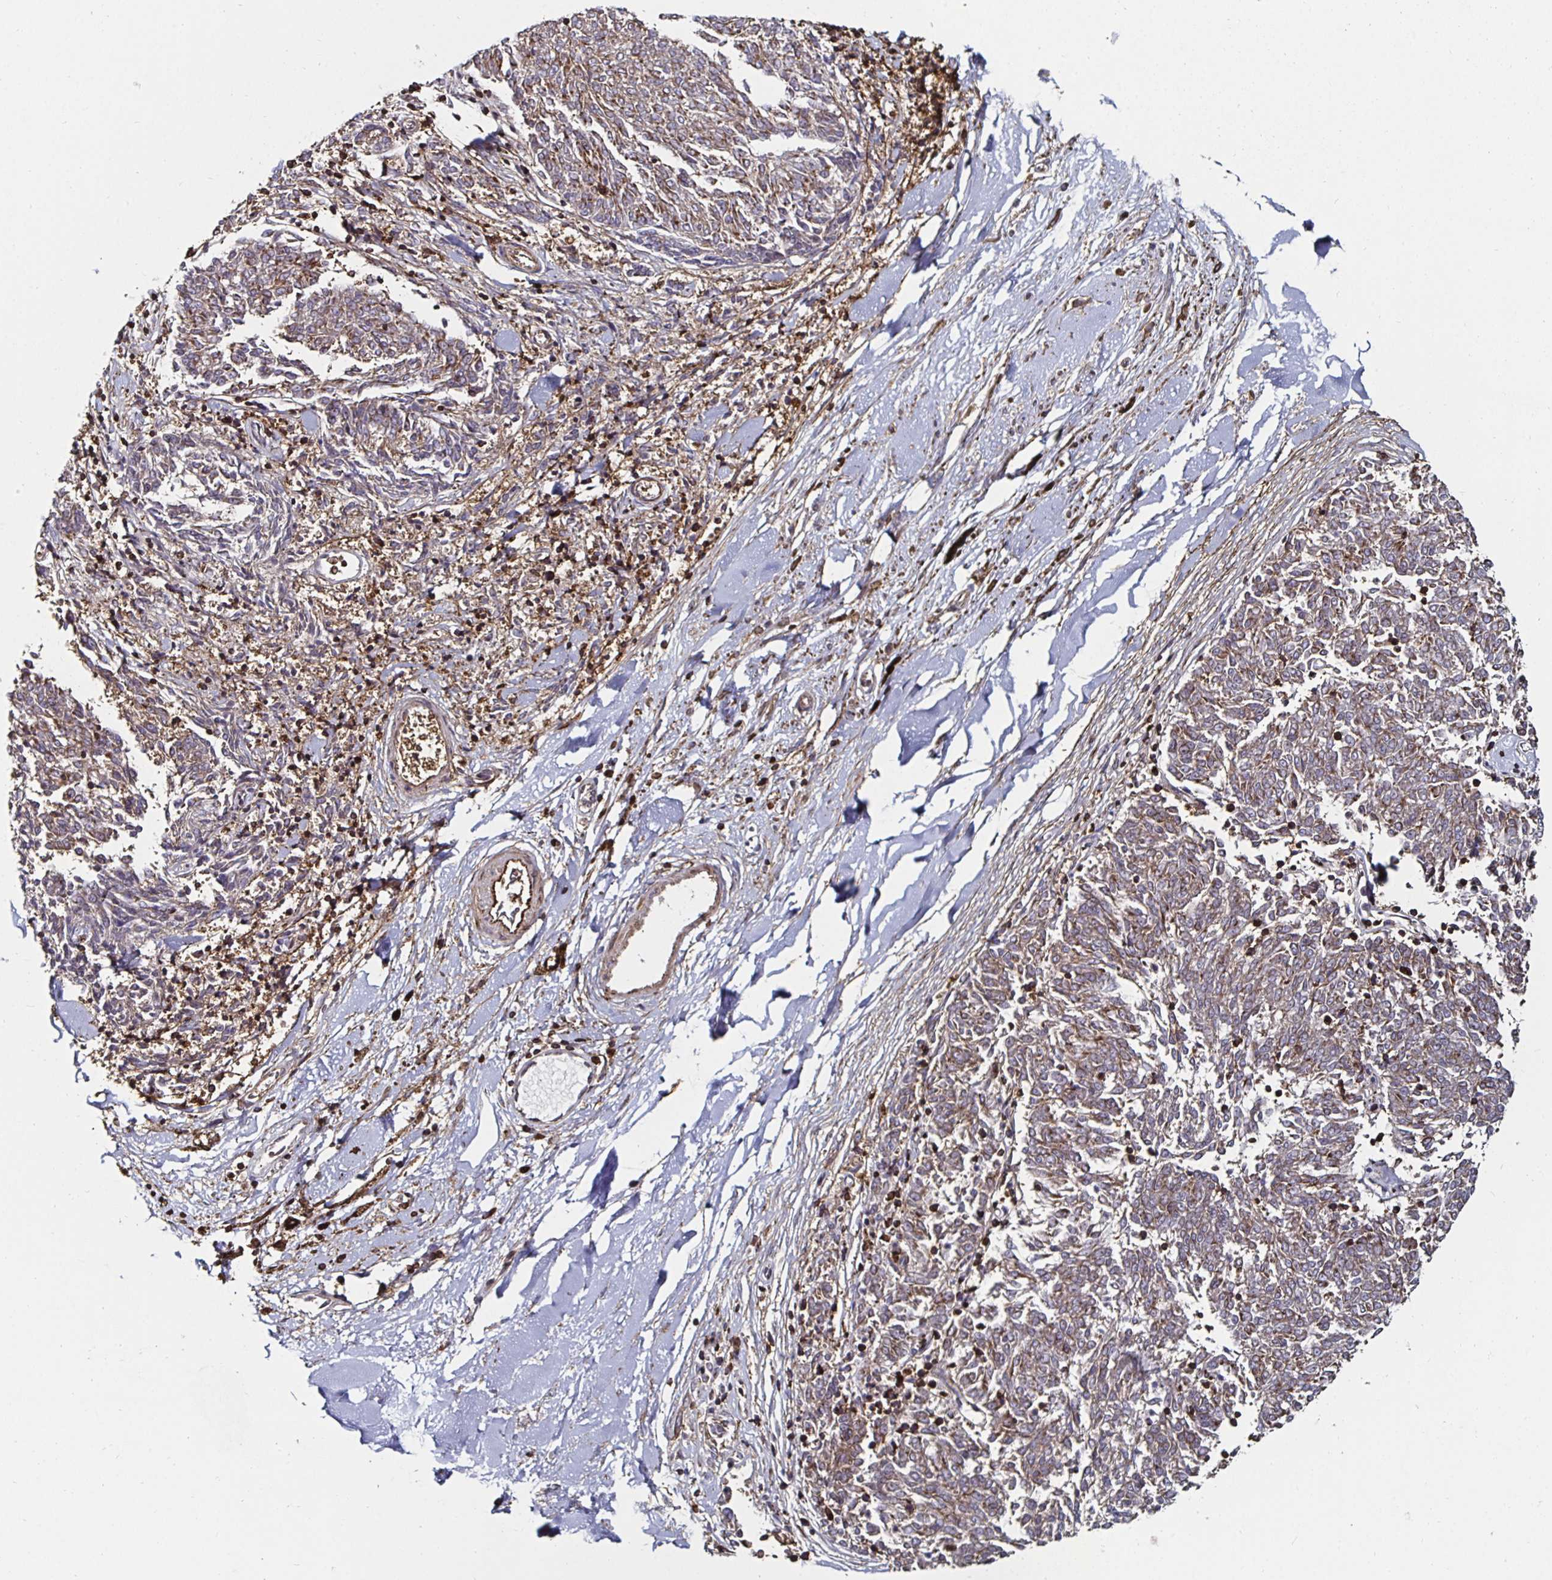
{"staining": {"intensity": "weak", "quantity": ">75%", "location": "cytoplasmic/membranous"}, "tissue": "melanoma", "cell_type": "Tumor cells", "image_type": "cancer", "snomed": [{"axis": "morphology", "description": "Malignant melanoma, NOS"}, {"axis": "topography", "description": "Skin"}], "caption": "Brown immunohistochemical staining in human melanoma displays weak cytoplasmic/membranous expression in approximately >75% of tumor cells. Nuclei are stained in blue.", "gene": "GJA4", "patient": {"sex": "female", "age": 72}}